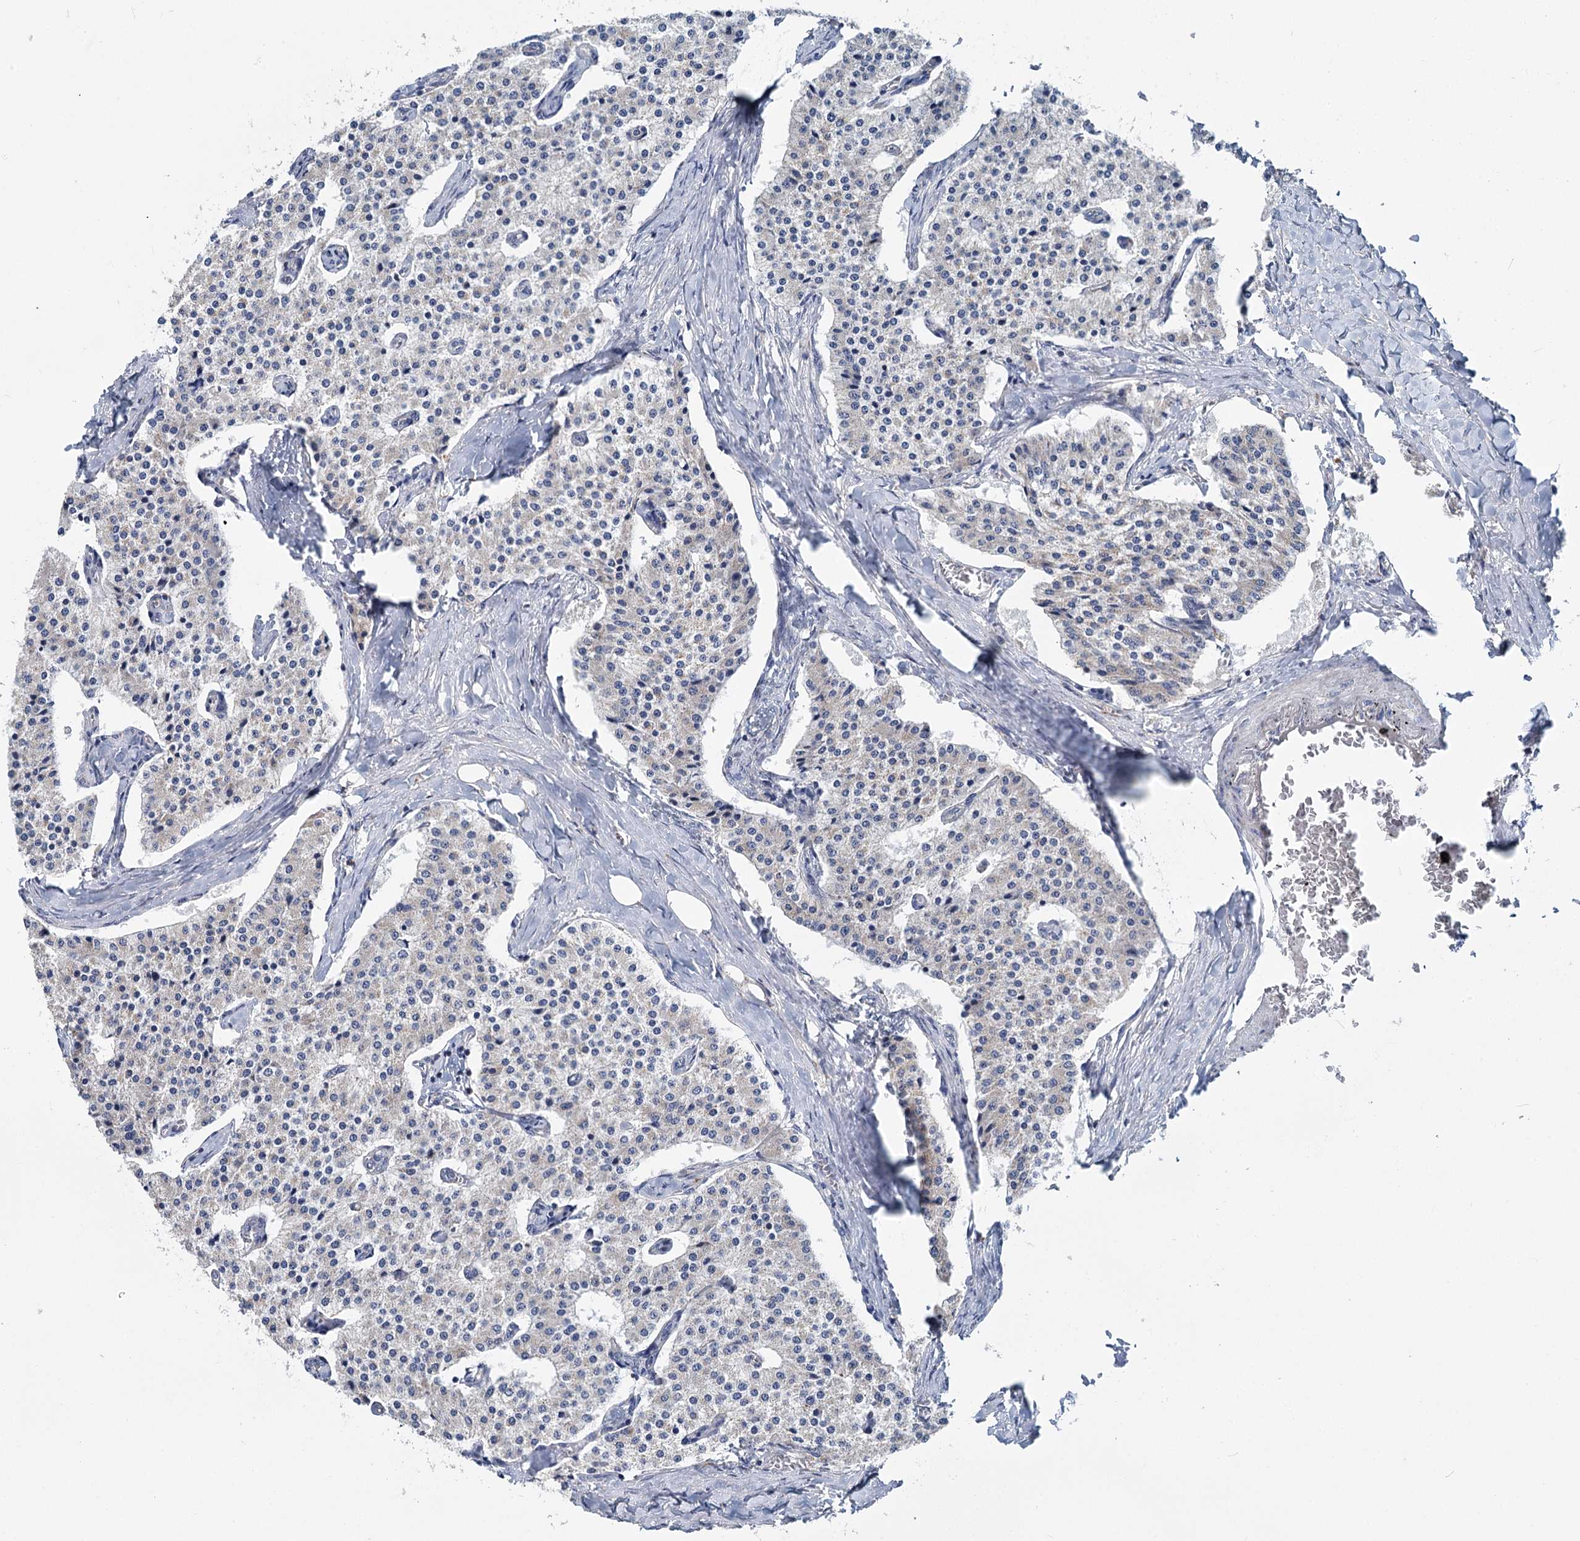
{"staining": {"intensity": "negative", "quantity": "none", "location": "none"}, "tissue": "carcinoid", "cell_type": "Tumor cells", "image_type": "cancer", "snomed": [{"axis": "morphology", "description": "Carcinoid, malignant, NOS"}, {"axis": "topography", "description": "Colon"}], "caption": "A high-resolution micrograph shows IHC staining of carcinoid, which displays no significant expression in tumor cells.", "gene": "ANKRD16", "patient": {"sex": "female", "age": 52}}